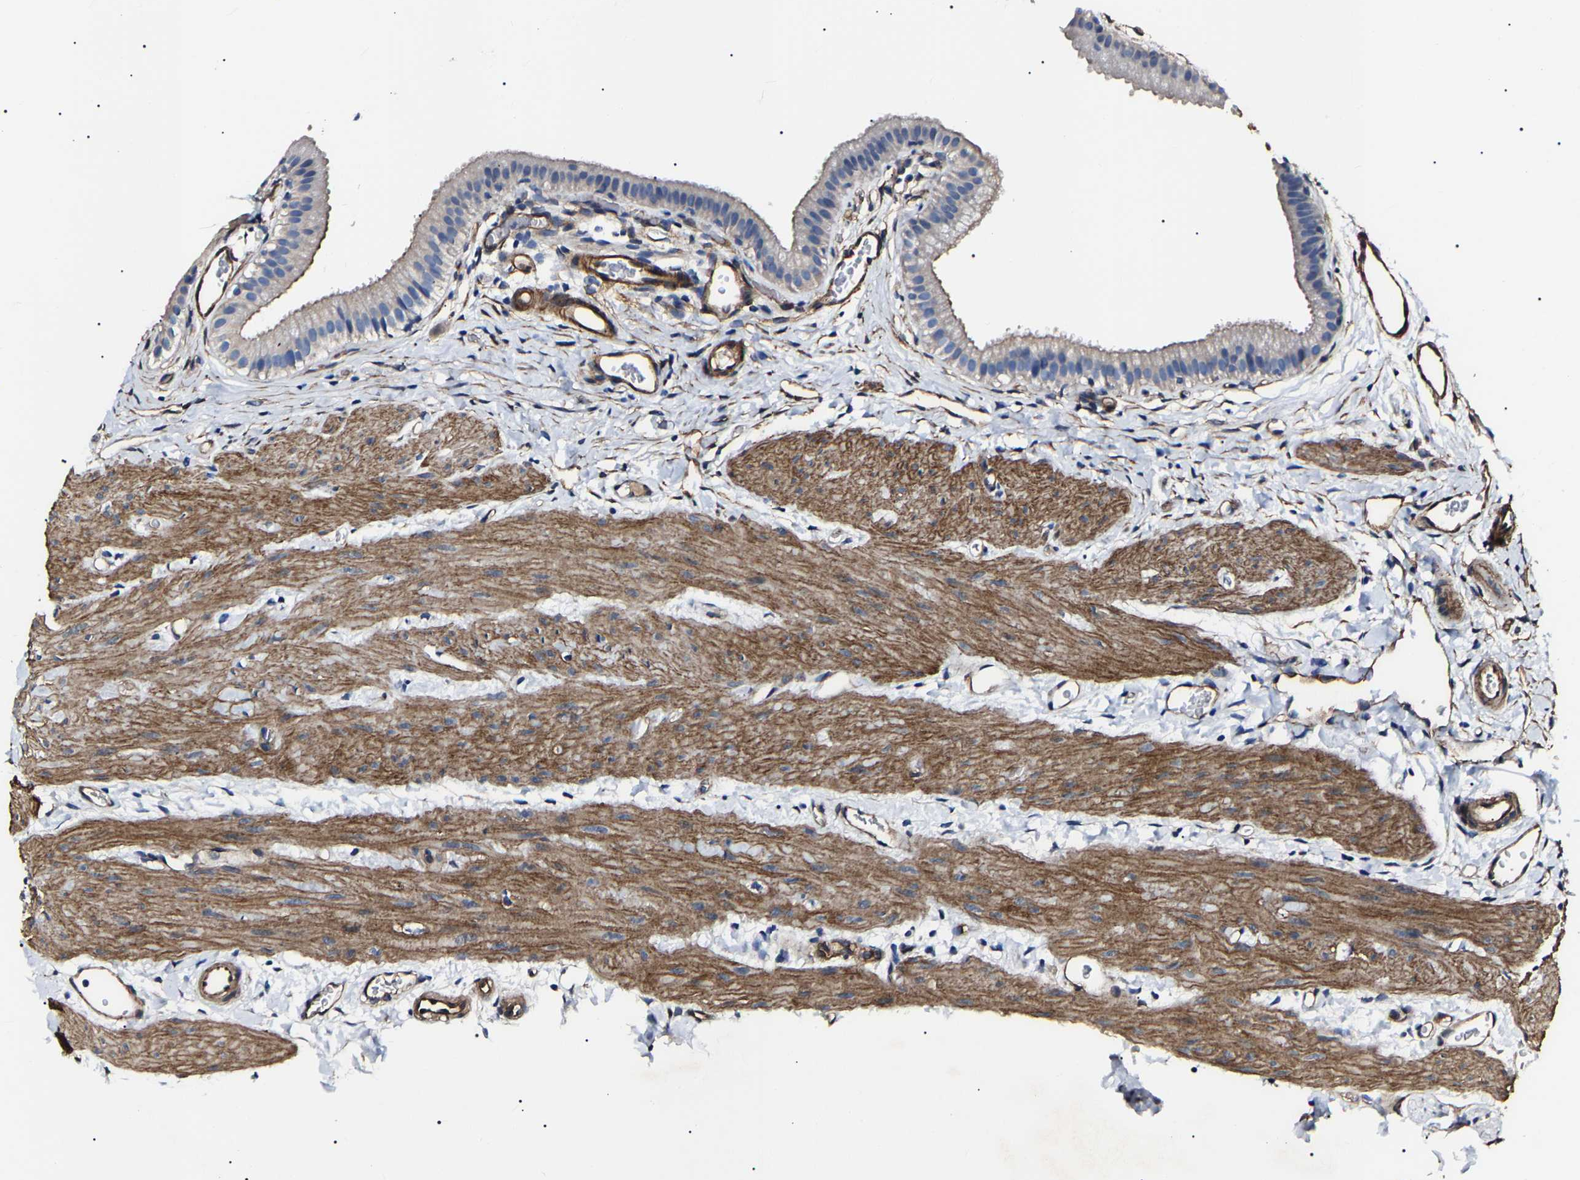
{"staining": {"intensity": "negative", "quantity": "none", "location": "none"}, "tissue": "gallbladder", "cell_type": "Glandular cells", "image_type": "normal", "snomed": [{"axis": "morphology", "description": "Normal tissue, NOS"}, {"axis": "topography", "description": "Gallbladder"}], "caption": "IHC of normal gallbladder demonstrates no expression in glandular cells.", "gene": "KLHL42", "patient": {"sex": "female", "age": 26}}